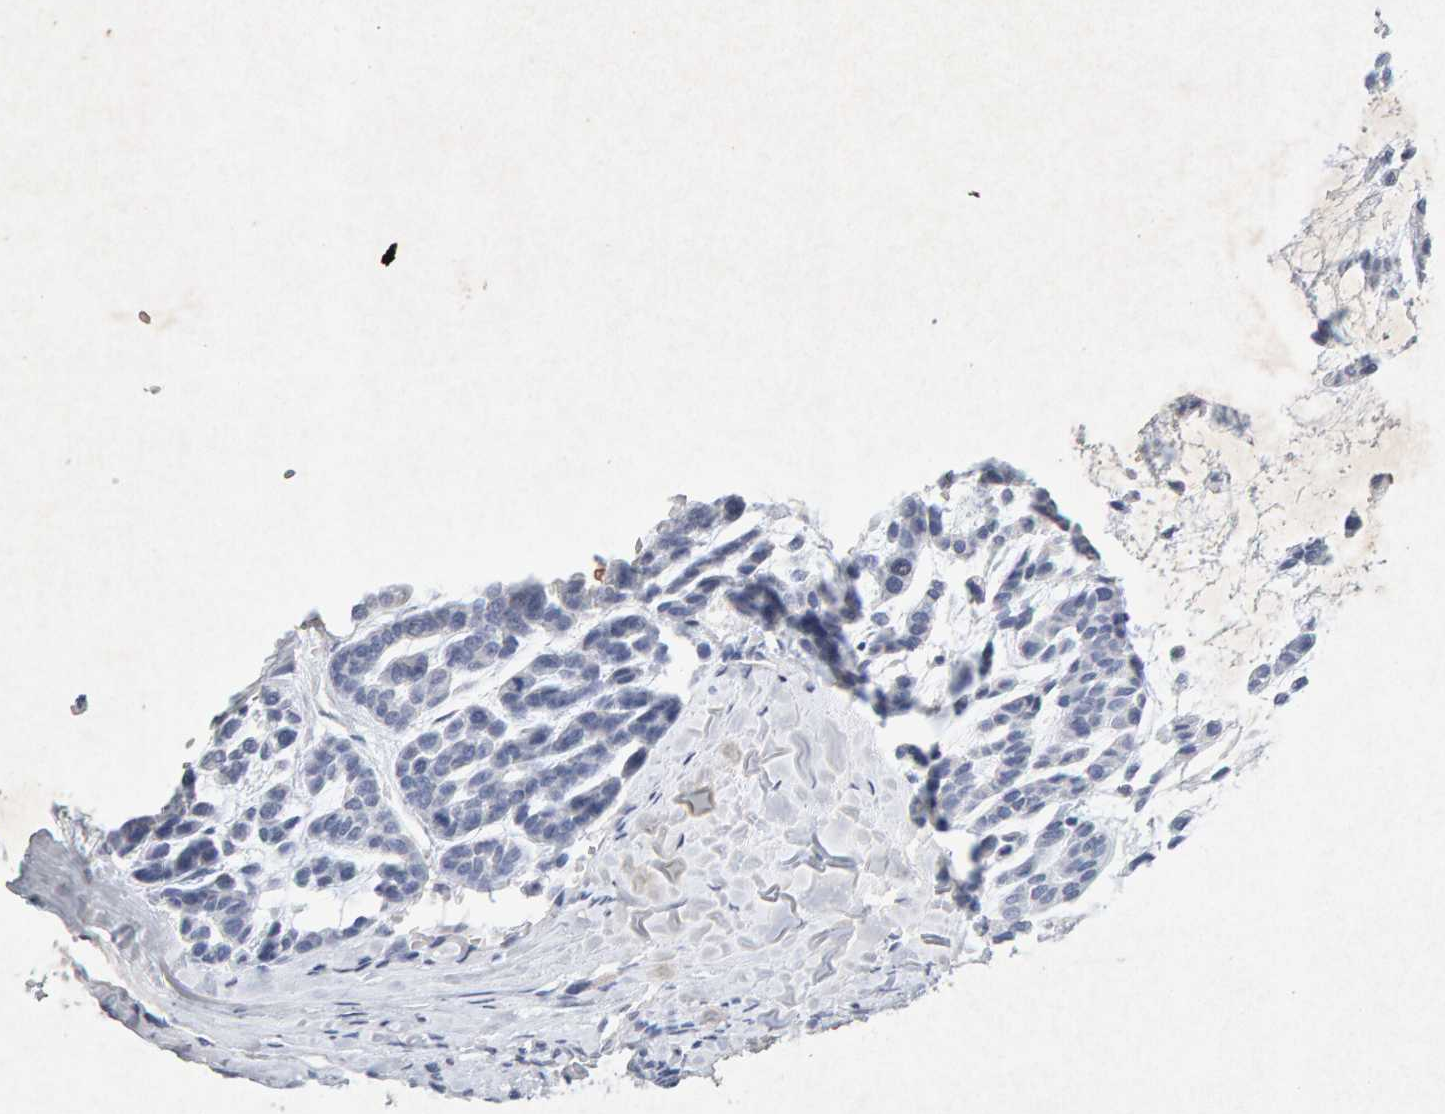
{"staining": {"intensity": "negative", "quantity": "none", "location": "none"}, "tissue": "head and neck cancer", "cell_type": "Tumor cells", "image_type": "cancer", "snomed": [{"axis": "morphology", "description": "Adenocarcinoma, NOS"}, {"axis": "morphology", "description": "Adenoma, NOS"}, {"axis": "topography", "description": "Head-Neck"}], "caption": "IHC photomicrograph of human head and neck cancer (adenocarcinoma) stained for a protein (brown), which reveals no expression in tumor cells. (Stains: DAB immunohistochemistry with hematoxylin counter stain, Microscopy: brightfield microscopy at high magnification).", "gene": "PTPRM", "patient": {"sex": "female", "age": 55}}